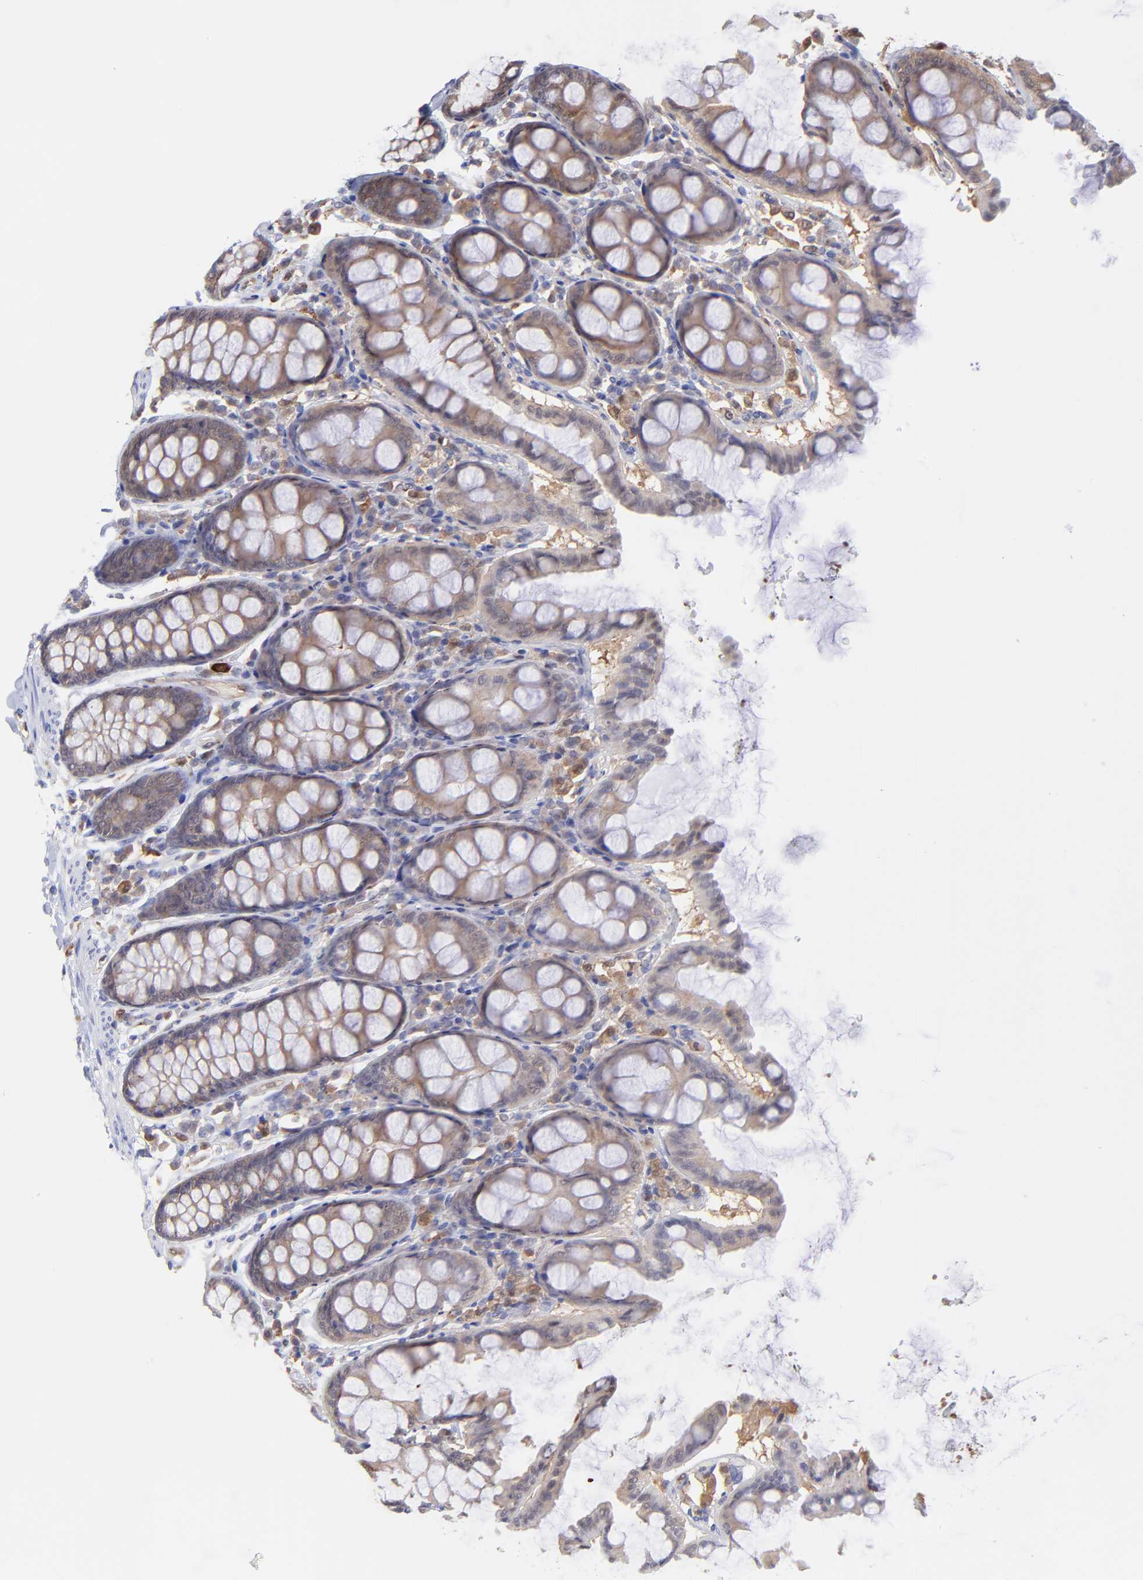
{"staining": {"intensity": "weak", "quantity": "25%-75%", "location": "cytoplasmic/membranous"}, "tissue": "colon", "cell_type": "Endothelial cells", "image_type": "normal", "snomed": [{"axis": "morphology", "description": "Normal tissue, NOS"}, {"axis": "topography", "description": "Colon"}], "caption": "Immunohistochemical staining of normal colon displays weak cytoplasmic/membranous protein expression in approximately 25%-75% of endothelial cells.", "gene": "HYAL1", "patient": {"sex": "female", "age": 61}}